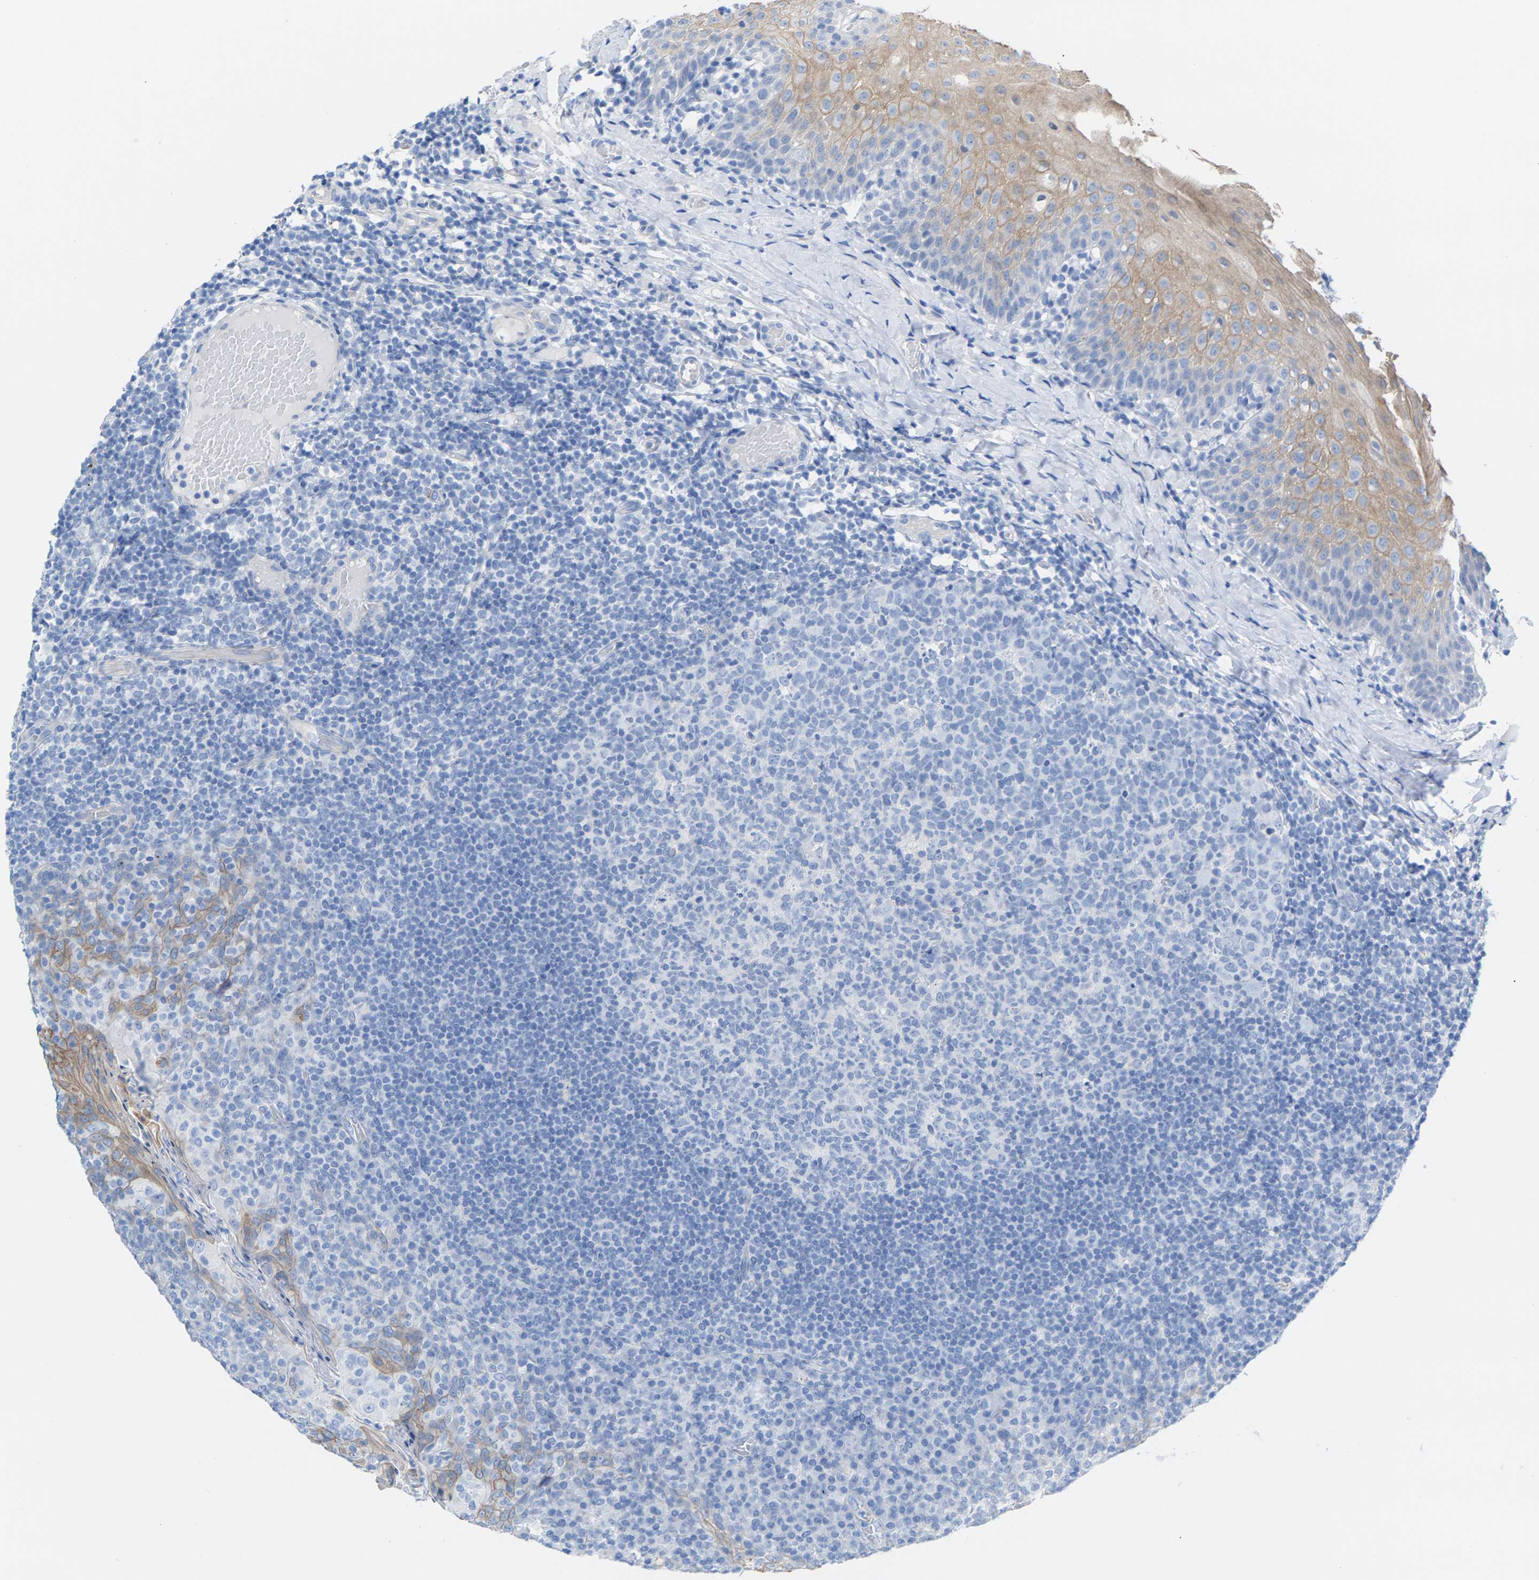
{"staining": {"intensity": "negative", "quantity": "none", "location": "none"}, "tissue": "tonsil", "cell_type": "Germinal center cells", "image_type": "normal", "snomed": [{"axis": "morphology", "description": "Normal tissue, NOS"}, {"axis": "topography", "description": "Tonsil"}], "caption": "Immunohistochemical staining of unremarkable tonsil reveals no significant positivity in germinal center cells. (DAB (3,3'-diaminobenzidine) immunohistochemistry (IHC) visualized using brightfield microscopy, high magnification).", "gene": "CPA1", "patient": {"sex": "female", "age": 19}}